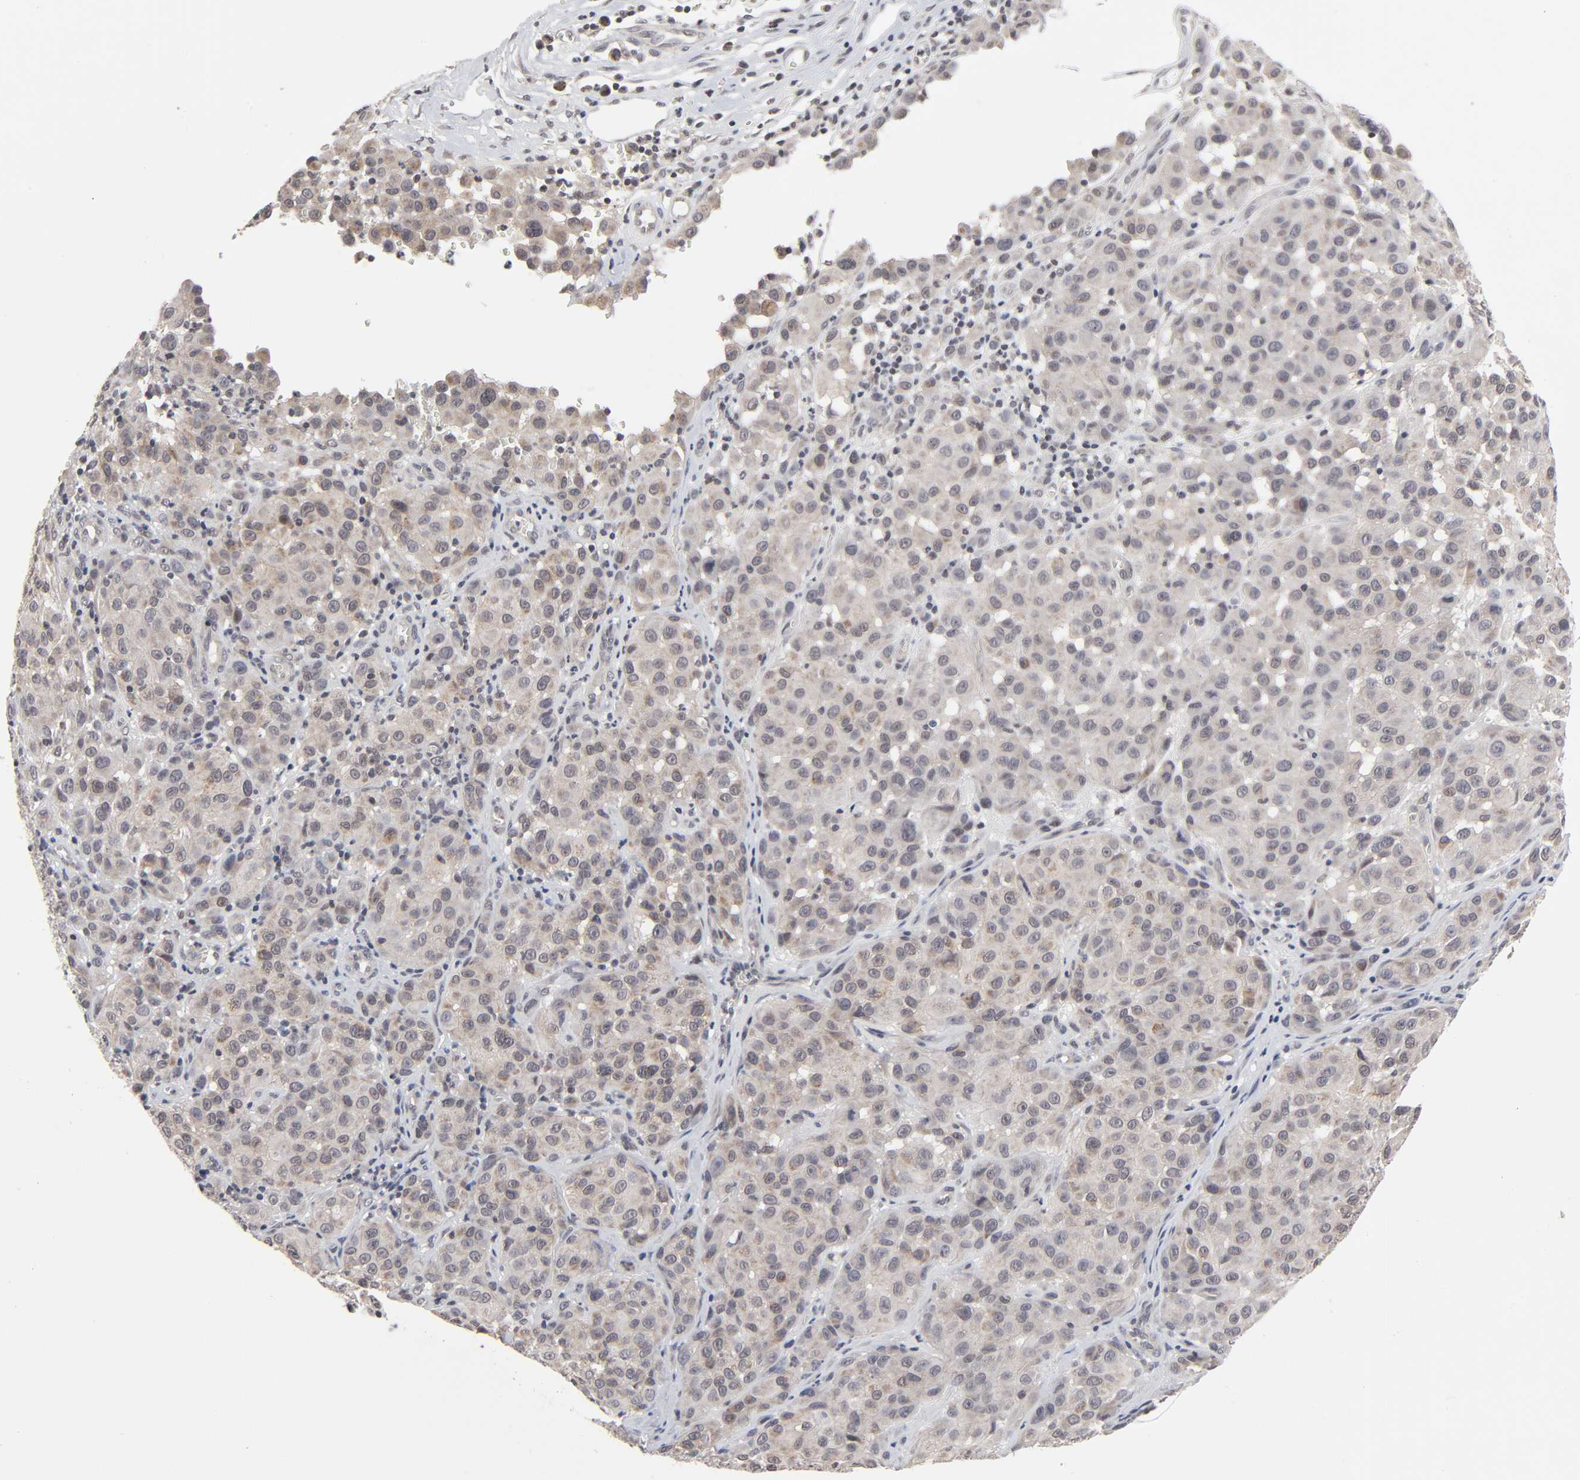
{"staining": {"intensity": "moderate", "quantity": "<25%", "location": "cytoplasmic/membranous"}, "tissue": "melanoma", "cell_type": "Tumor cells", "image_type": "cancer", "snomed": [{"axis": "morphology", "description": "Malignant melanoma, NOS"}, {"axis": "topography", "description": "Skin"}], "caption": "The photomicrograph demonstrates a brown stain indicating the presence of a protein in the cytoplasmic/membranous of tumor cells in melanoma.", "gene": "AUH", "patient": {"sex": "female", "age": 21}}